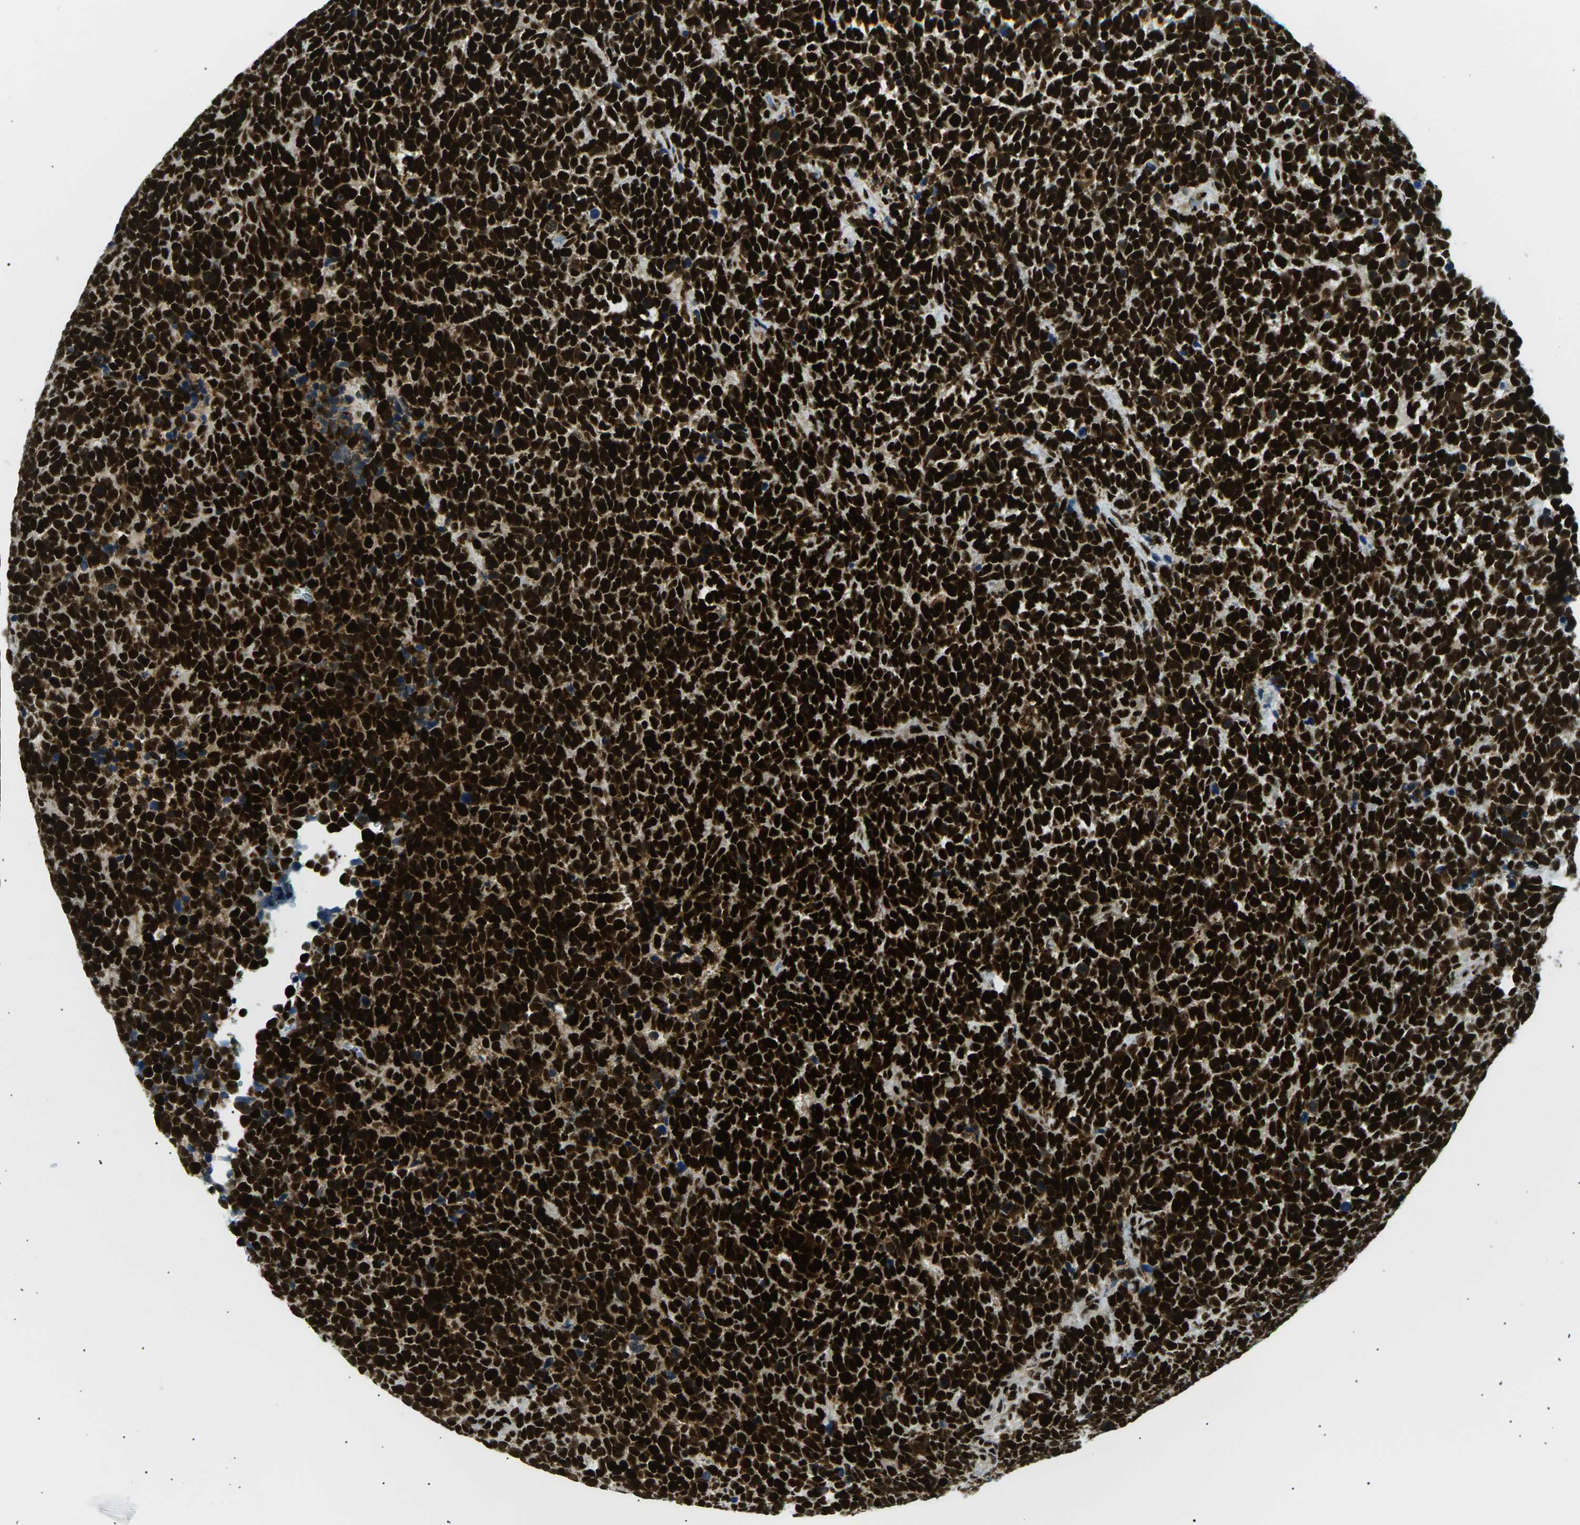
{"staining": {"intensity": "strong", "quantity": ">75%", "location": "nuclear"}, "tissue": "urothelial cancer", "cell_type": "Tumor cells", "image_type": "cancer", "snomed": [{"axis": "morphology", "description": "Urothelial carcinoma, High grade"}, {"axis": "topography", "description": "Urinary bladder"}], "caption": "This is an image of immunohistochemistry (IHC) staining of urothelial cancer, which shows strong positivity in the nuclear of tumor cells.", "gene": "RPA2", "patient": {"sex": "female", "age": 82}}